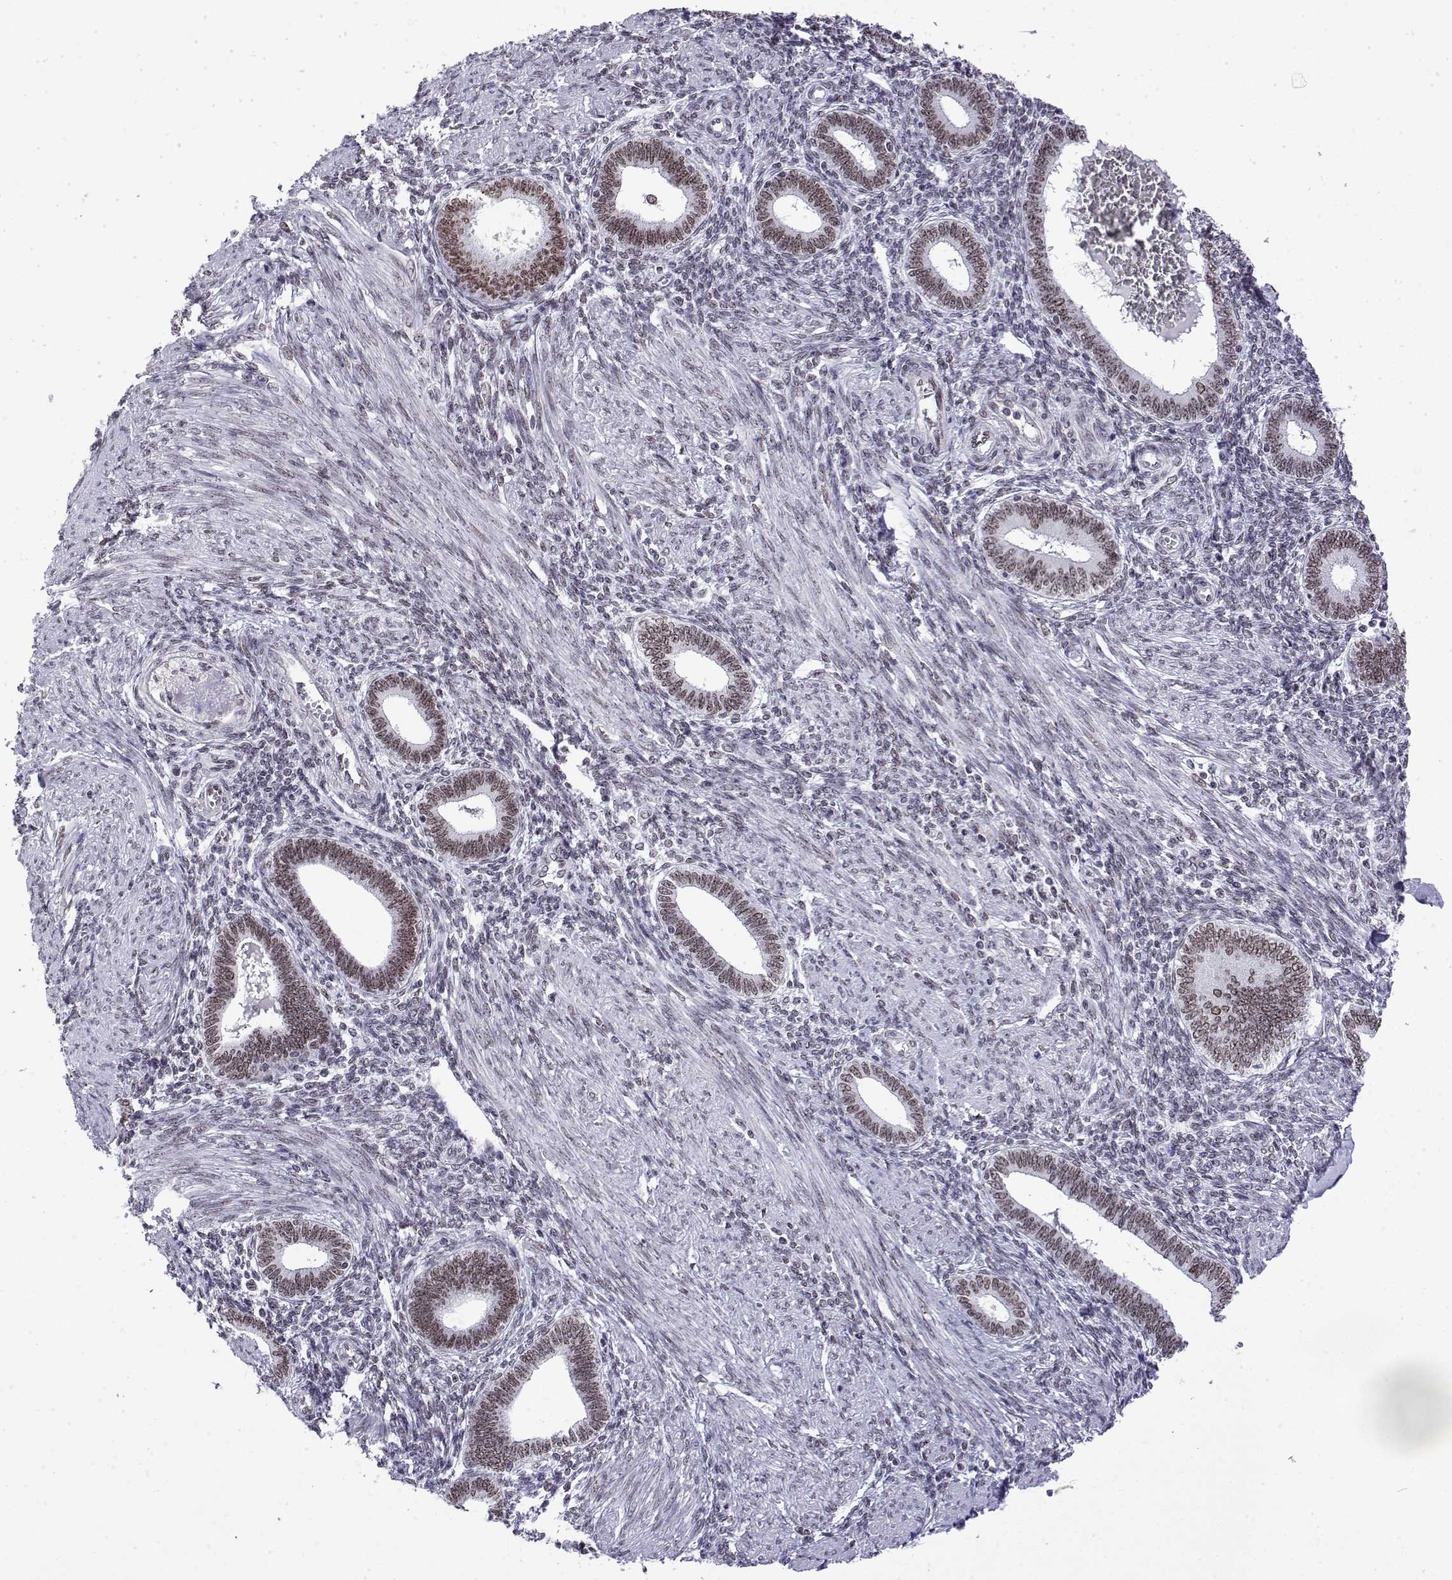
{"staining": {"intensity": "negative", "quantity": "none", "location": "none"}, "tissue": "endometrium", "cell_type": "Cells in endometrial stroma", "image_type": "normal", "snomed": [{"axis": "morphology", "description": "Normal tissue, NOS"}, {"axis": "topography", "description": "Endometrium"}], "caption": "This is an immunohistochemistry (IHC) micrograph of unremarkable human endometrium. There is no expression in cells in endometrial stroma.", "gene": "POLDIP3", "patient": {"sex": "female", "age": 42}}